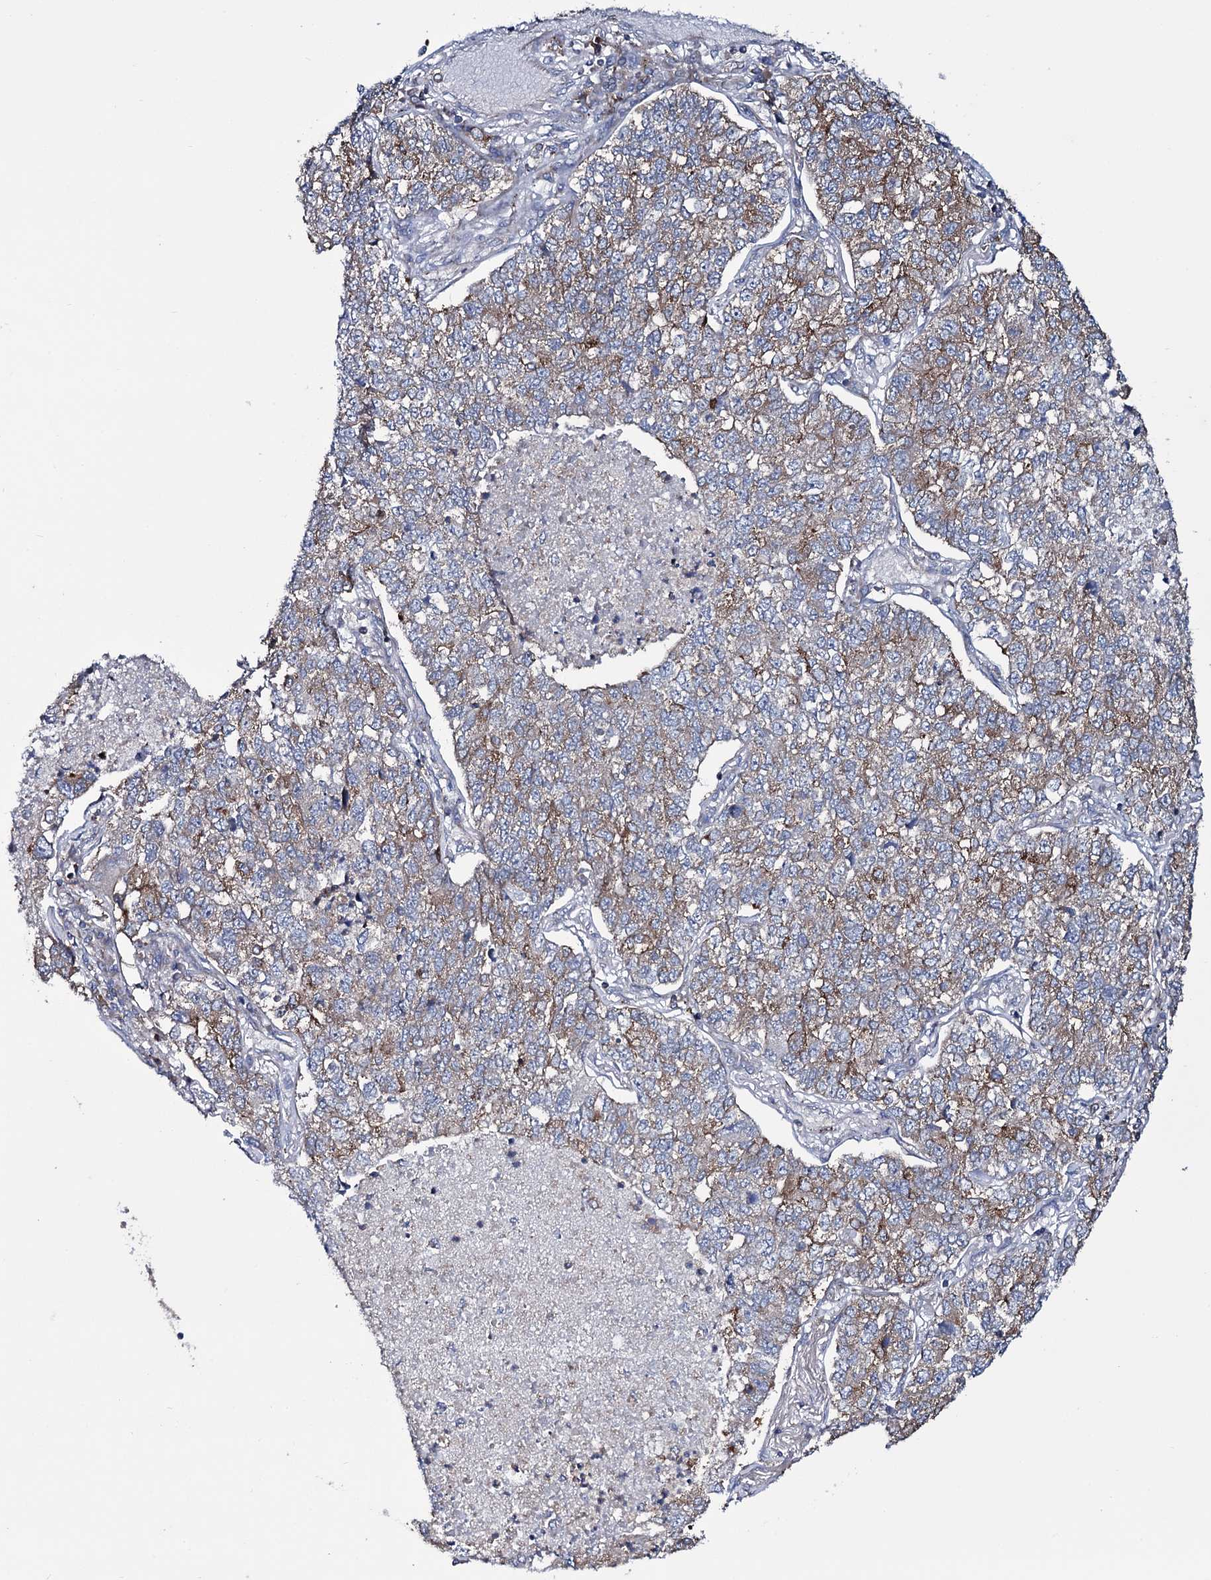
{"staining": {"intensity": "moderate", "quantity": "25%-75%", "location": "cytoplasmic/membranous"}, "tissue": "lung cancer", "cell_type": "Tumor cells", "image_type": "cancer", "snomed": [{"axis": "morphology", "description": "Adenocarcinoma, NOS"}, {"axis": "topography", "description": "Lung"}], "caption": "A high-resolution micrograph shows immunohistochemistry staining of lung cancer, which exhibits moderate cytoplasmic/membranous expression in about 25%-75% of tumor cells.", "gene": "VAMP8", "patient": {"sex": "male", "age": 49}}